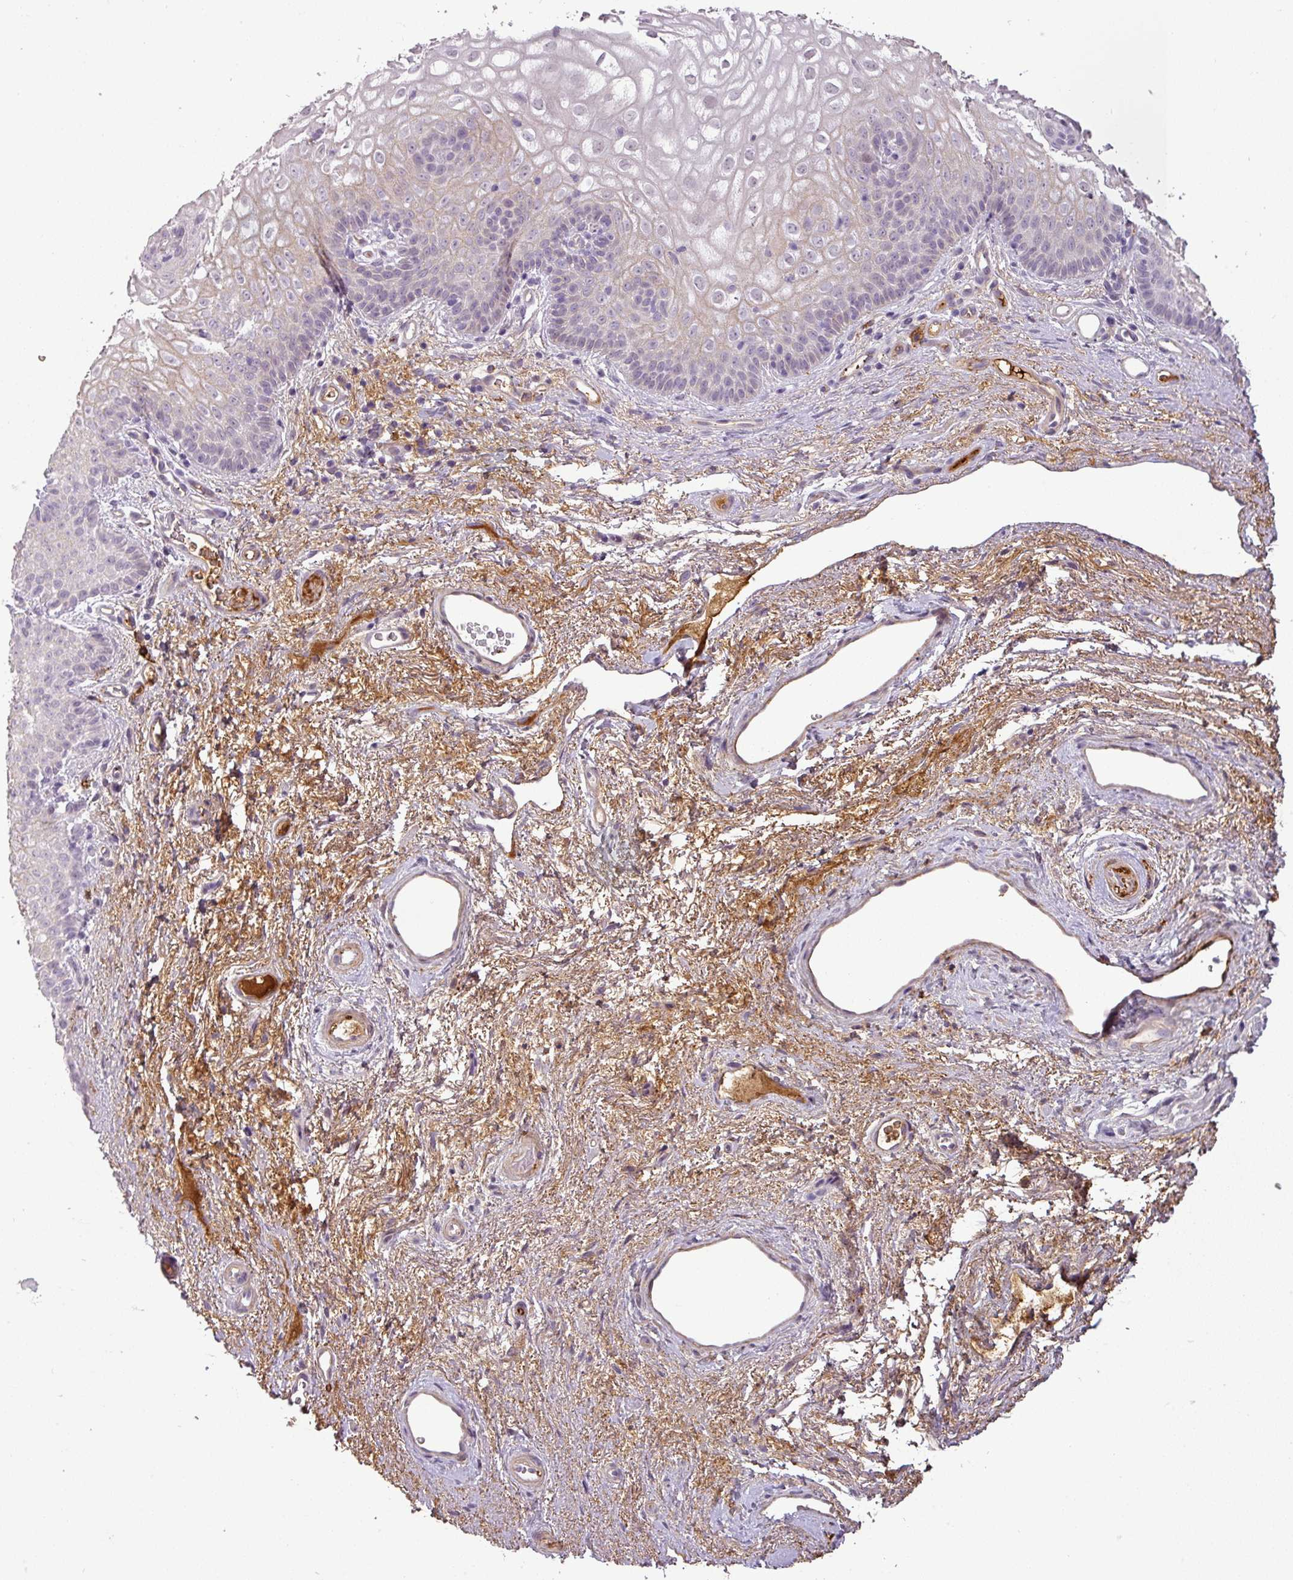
{"staining": {"intensity": "weak", "quantity": "<25%", "location": "cytoplasmic/membranous"}, "tissue": "vagina", "cell_type": "Squamous epithelial cells", "image_type": "normal", "snomed": [{"axis": "morphology", "description": "Normal tissue, NOS"}, {"axis": "topography", "description": "Vagina"}], "caption": "High power microscopy micrograph of an immunohistochemistry micrograph of normal vagina, revealing no significant expression in squamous epithelial cells.", "gene": "APOC1", "patient": {"sex": "female", "age": 47}}